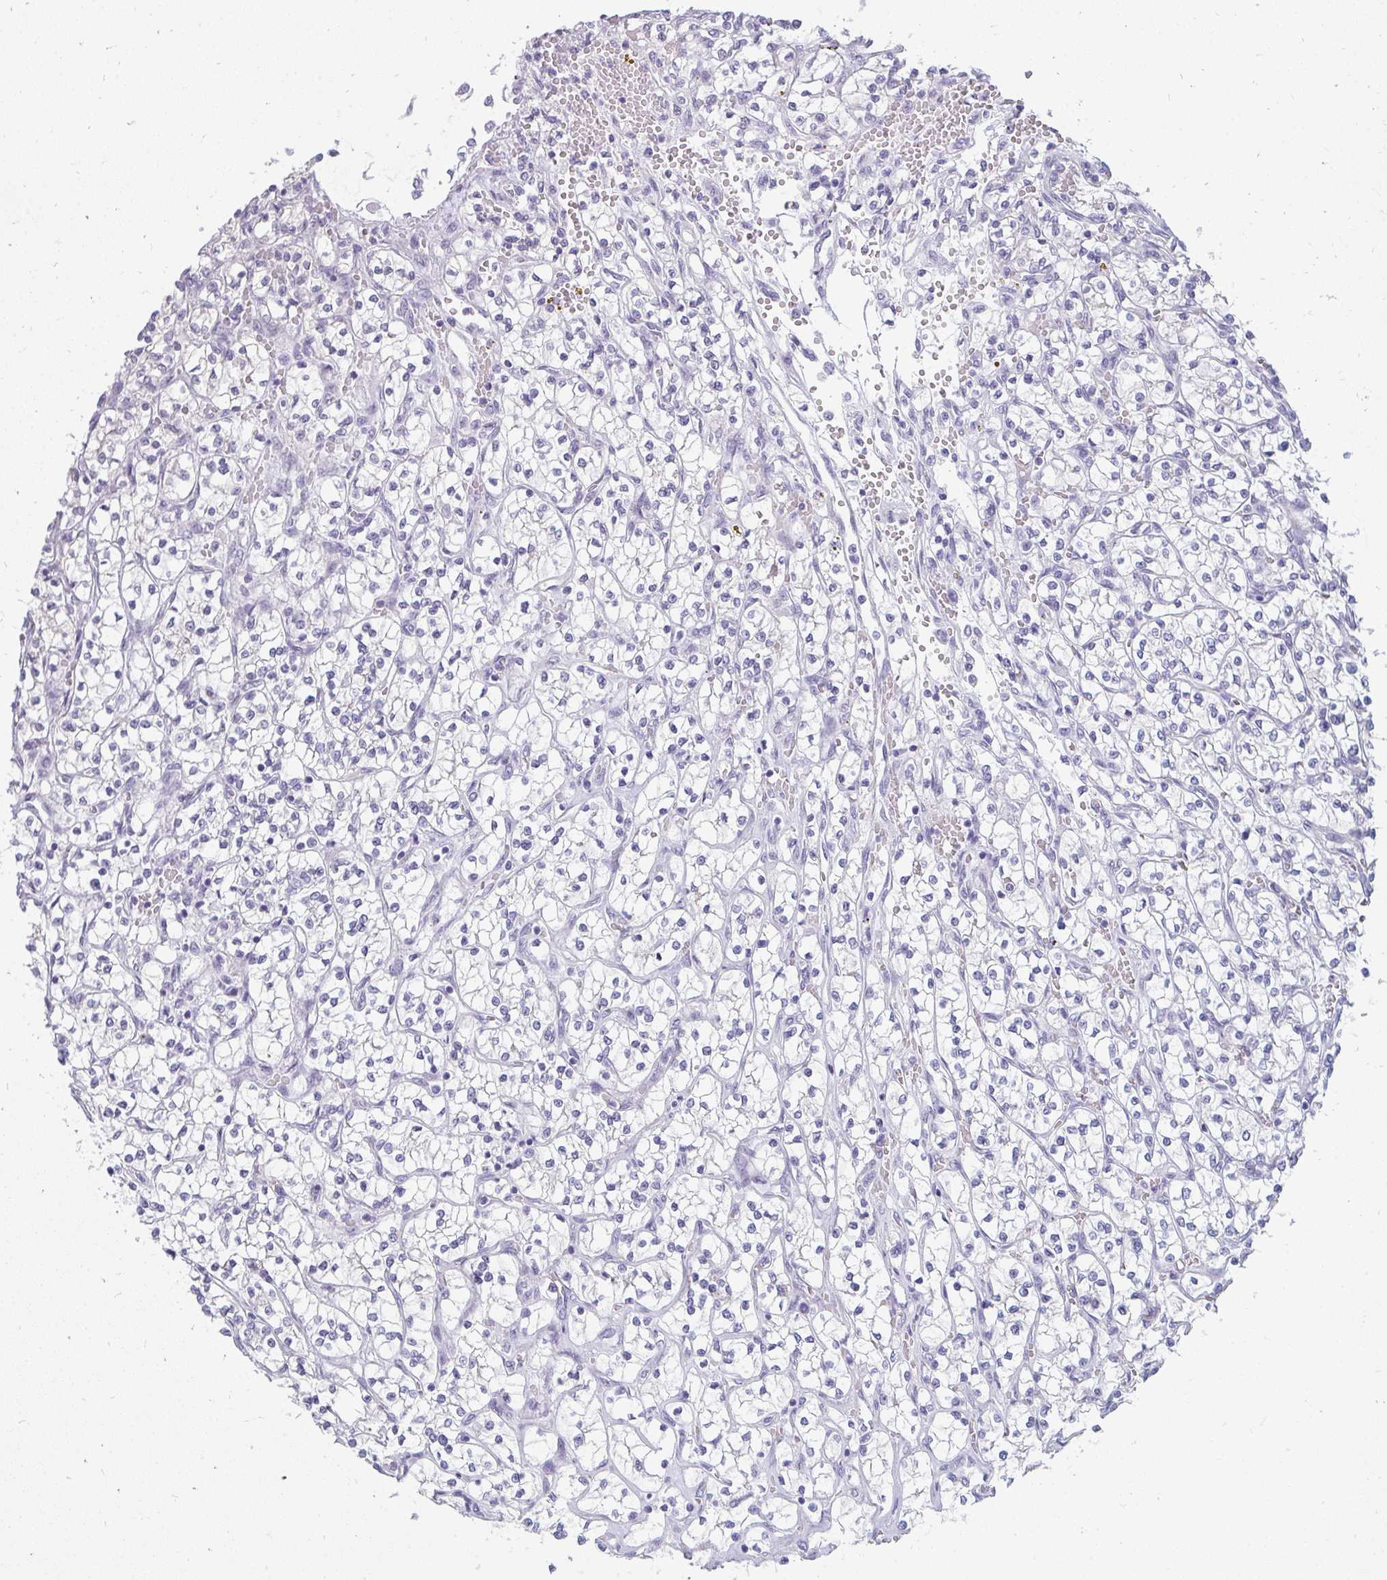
{"staining": {"intensity": "negative", "quantity": "none", "location": "none"}, "tissue": "renal cancer", "cell_type": "Tumor cells", "image_type": "cancer", "snomed": [{"axis": "morphology", "description": "Adenocarcinoma, NOS"}, {"axis": "topography", "description": "Kidney"}], "caption": "Immunohistochemistry (IHC) histopathology image of neoplastic tissue: adenocarcinoma (renal) stained with DAB (3,3'-diaminobenzidine) reveals no significant protein staining in tumor cells.", "gene": "PPP1R3G", "patient": {"sex": "female", "age": 64}}